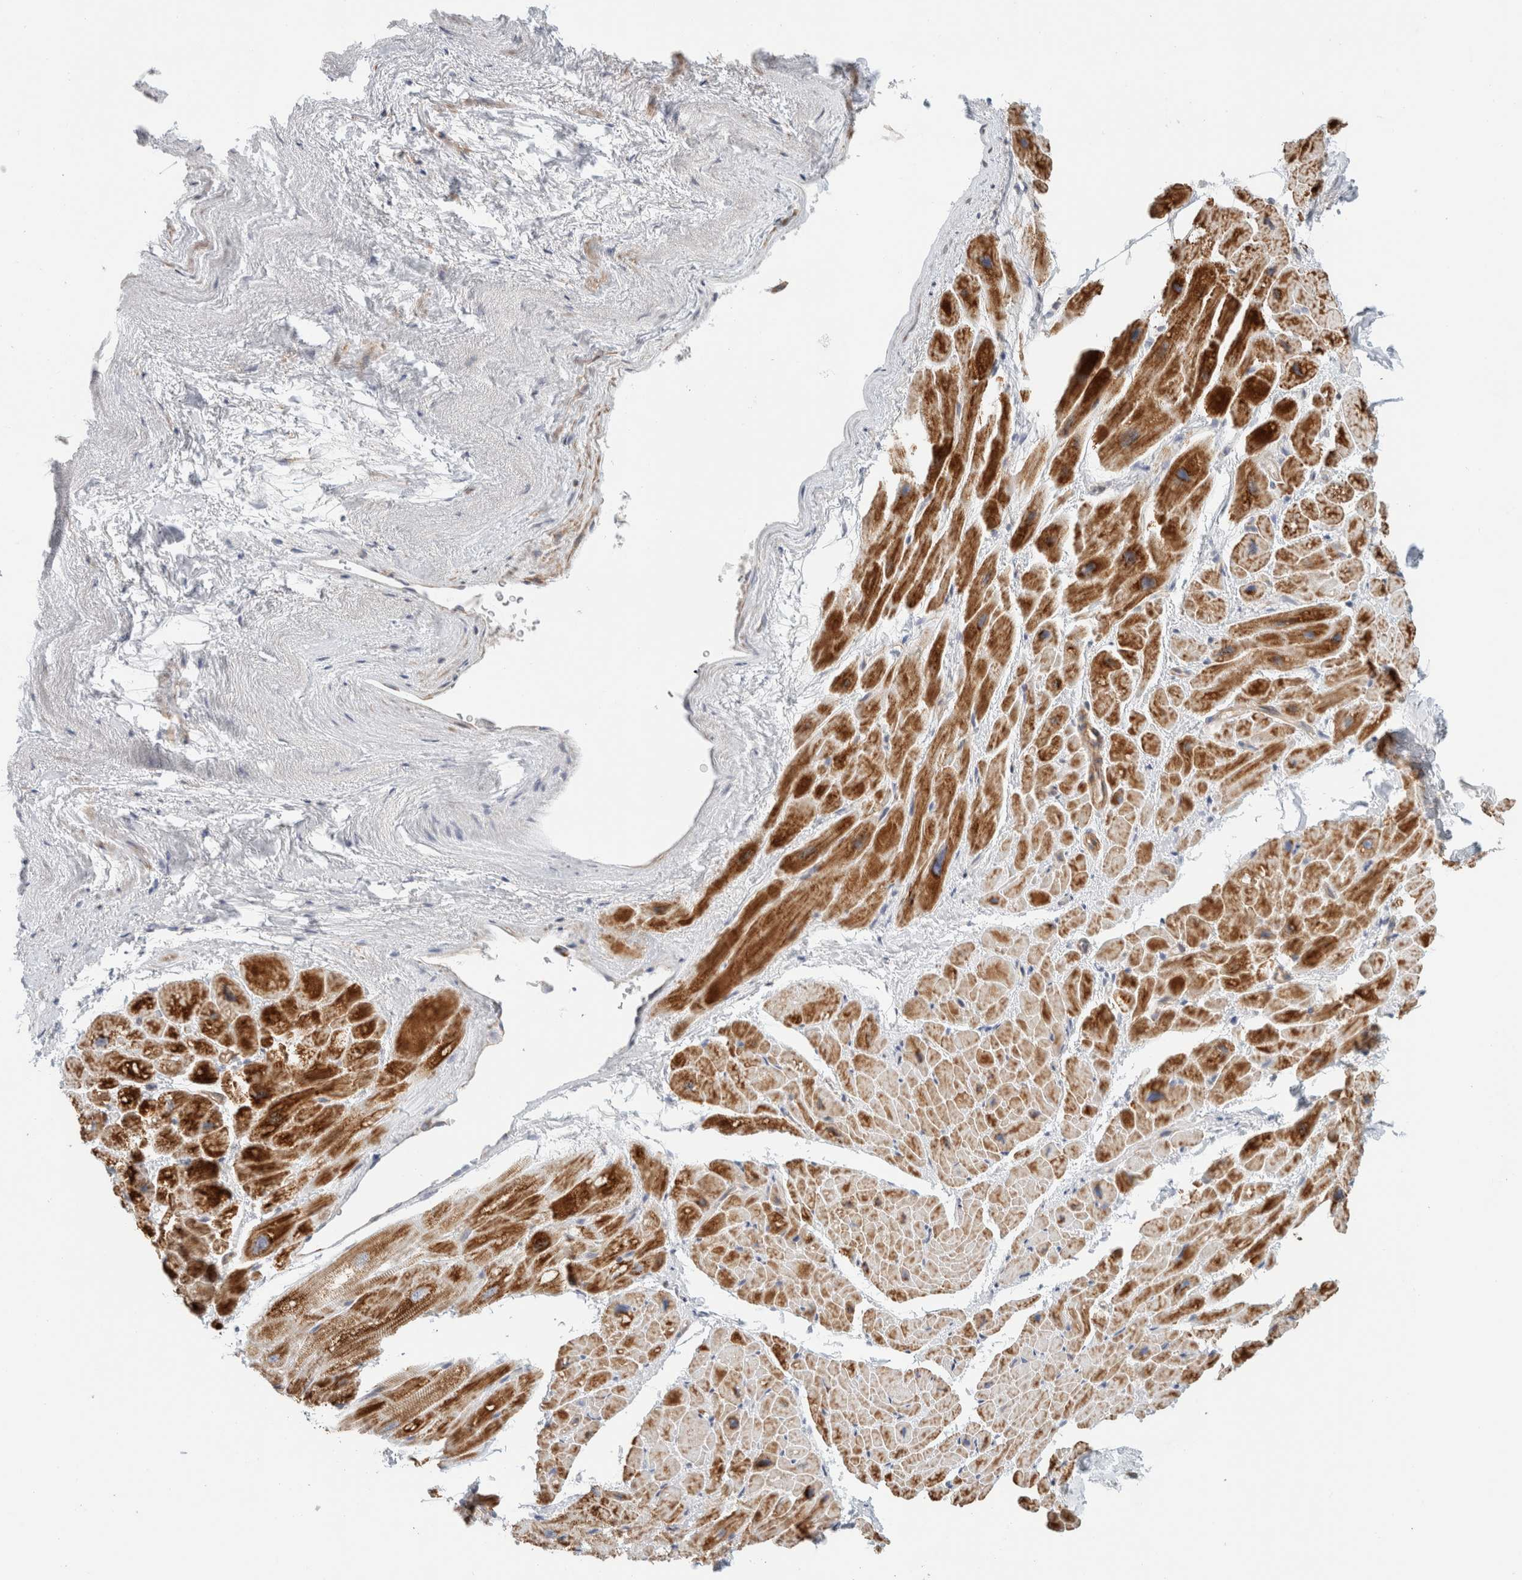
{"staining": {"intensity": "moderate", "quantity": ">75%", "location": "cytoplasmic/membranous"}, "tissue": "heart muscle", "cell_type": "Cardiomyocytes", "image_type": "normal", "snomed": [{"axis": "morphology", "description": "Normal tissue, NOS"}, {"axis": "topography", "description": "Heart"}], "caption": "Immunohistochemistry (IHC) photomicrograph of unremarkable heart muscle stained for a protein (brown), which demonstrates medium levels of moderate cytoplasmic/membranous staining in about >75% of cardiomyocytes.", "gene": "MRM3", "patient": {"sex": "male", "age": 49}}